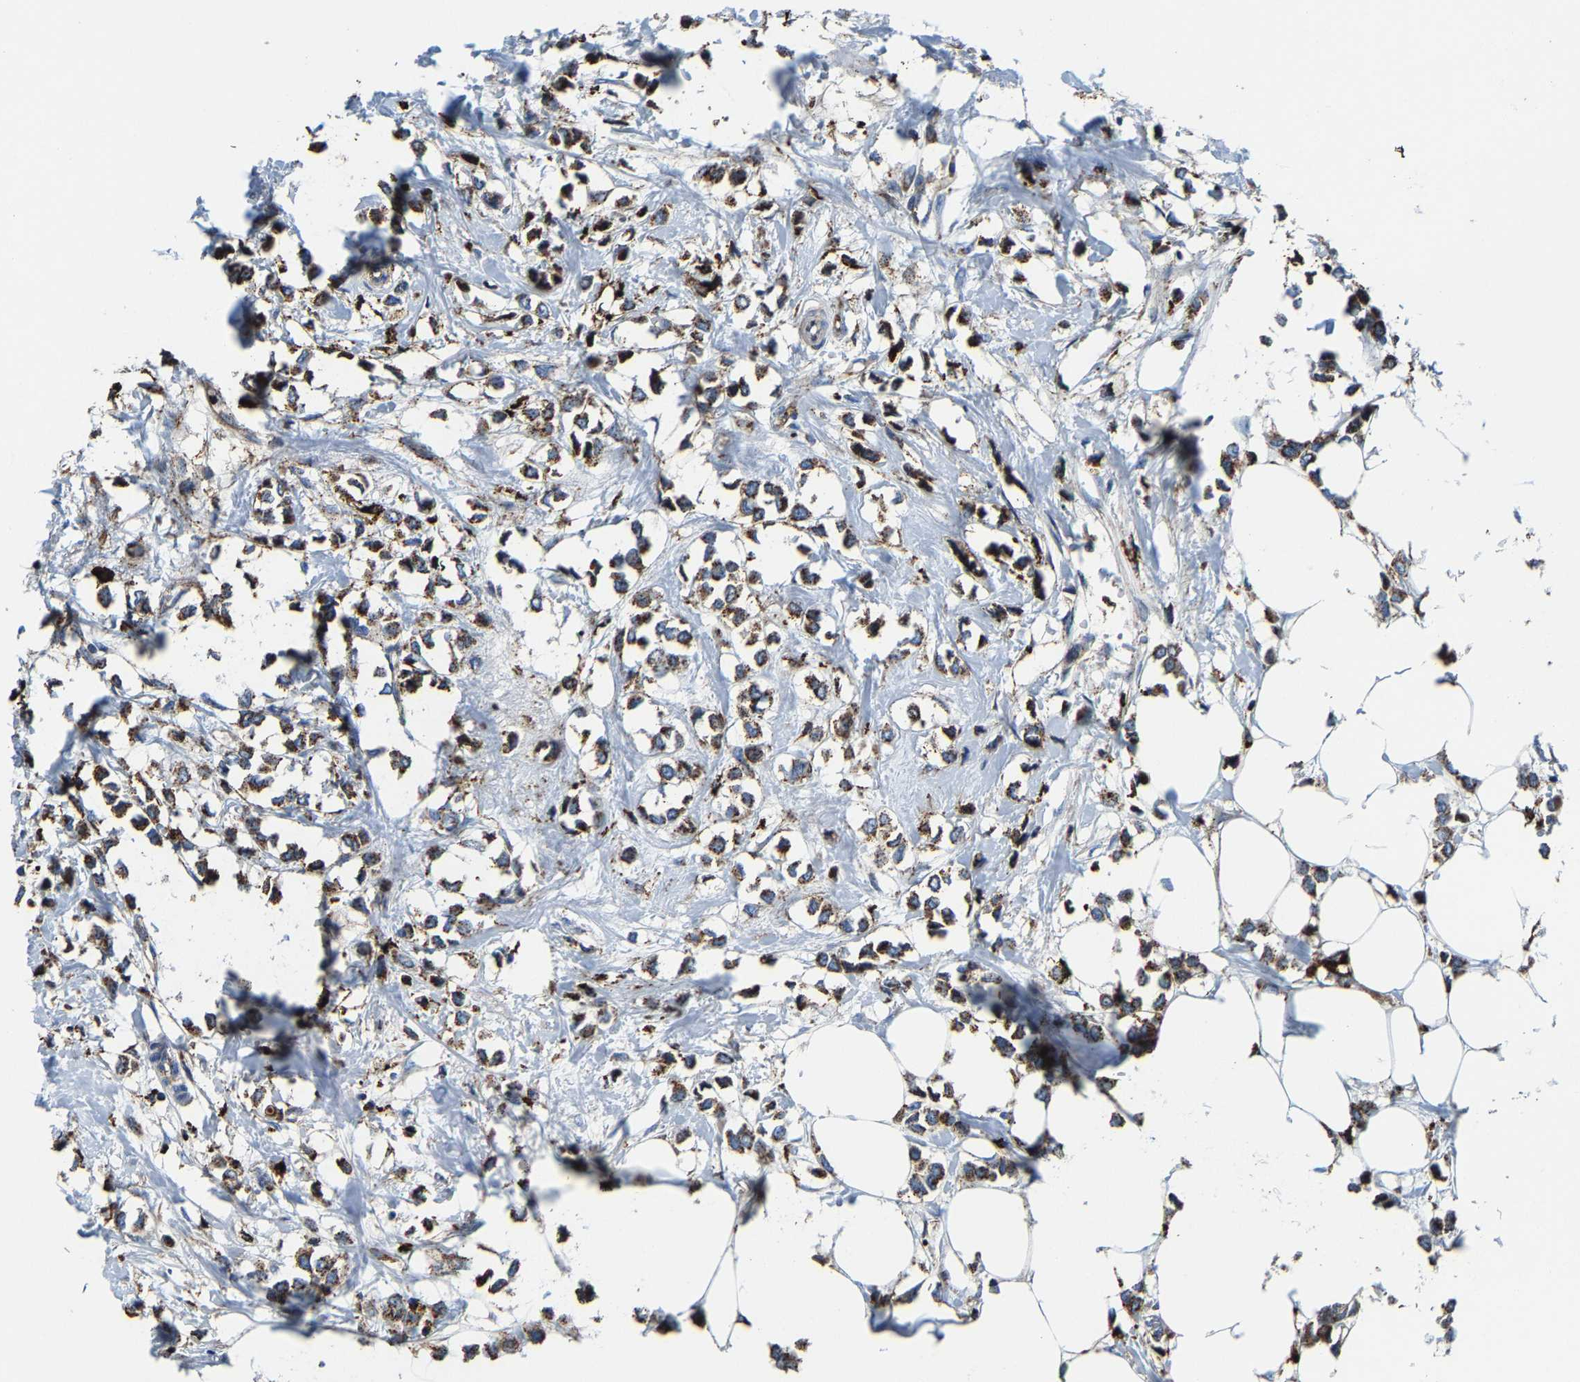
{"staining": {"intensity": "moderate", "quantity": ">75%", "location": "cytoplasmic/membranous"}, "tissue": "breast cancer", "cell_type": "Tumor cells", "image_type": "cancer", "snomed": [{"axis": "morphology", "description": "Lobular carcinoma"}, {"axis": "topography", "description": "Breast"}], "caption": "Breast cancer stained for a protein (brown) reveals moderate cytoplasmic/membranous positive staining in approximately >75% of tumor cells.", "gene": "DPP7", "patient": {"sex": "female", "age": 51}}